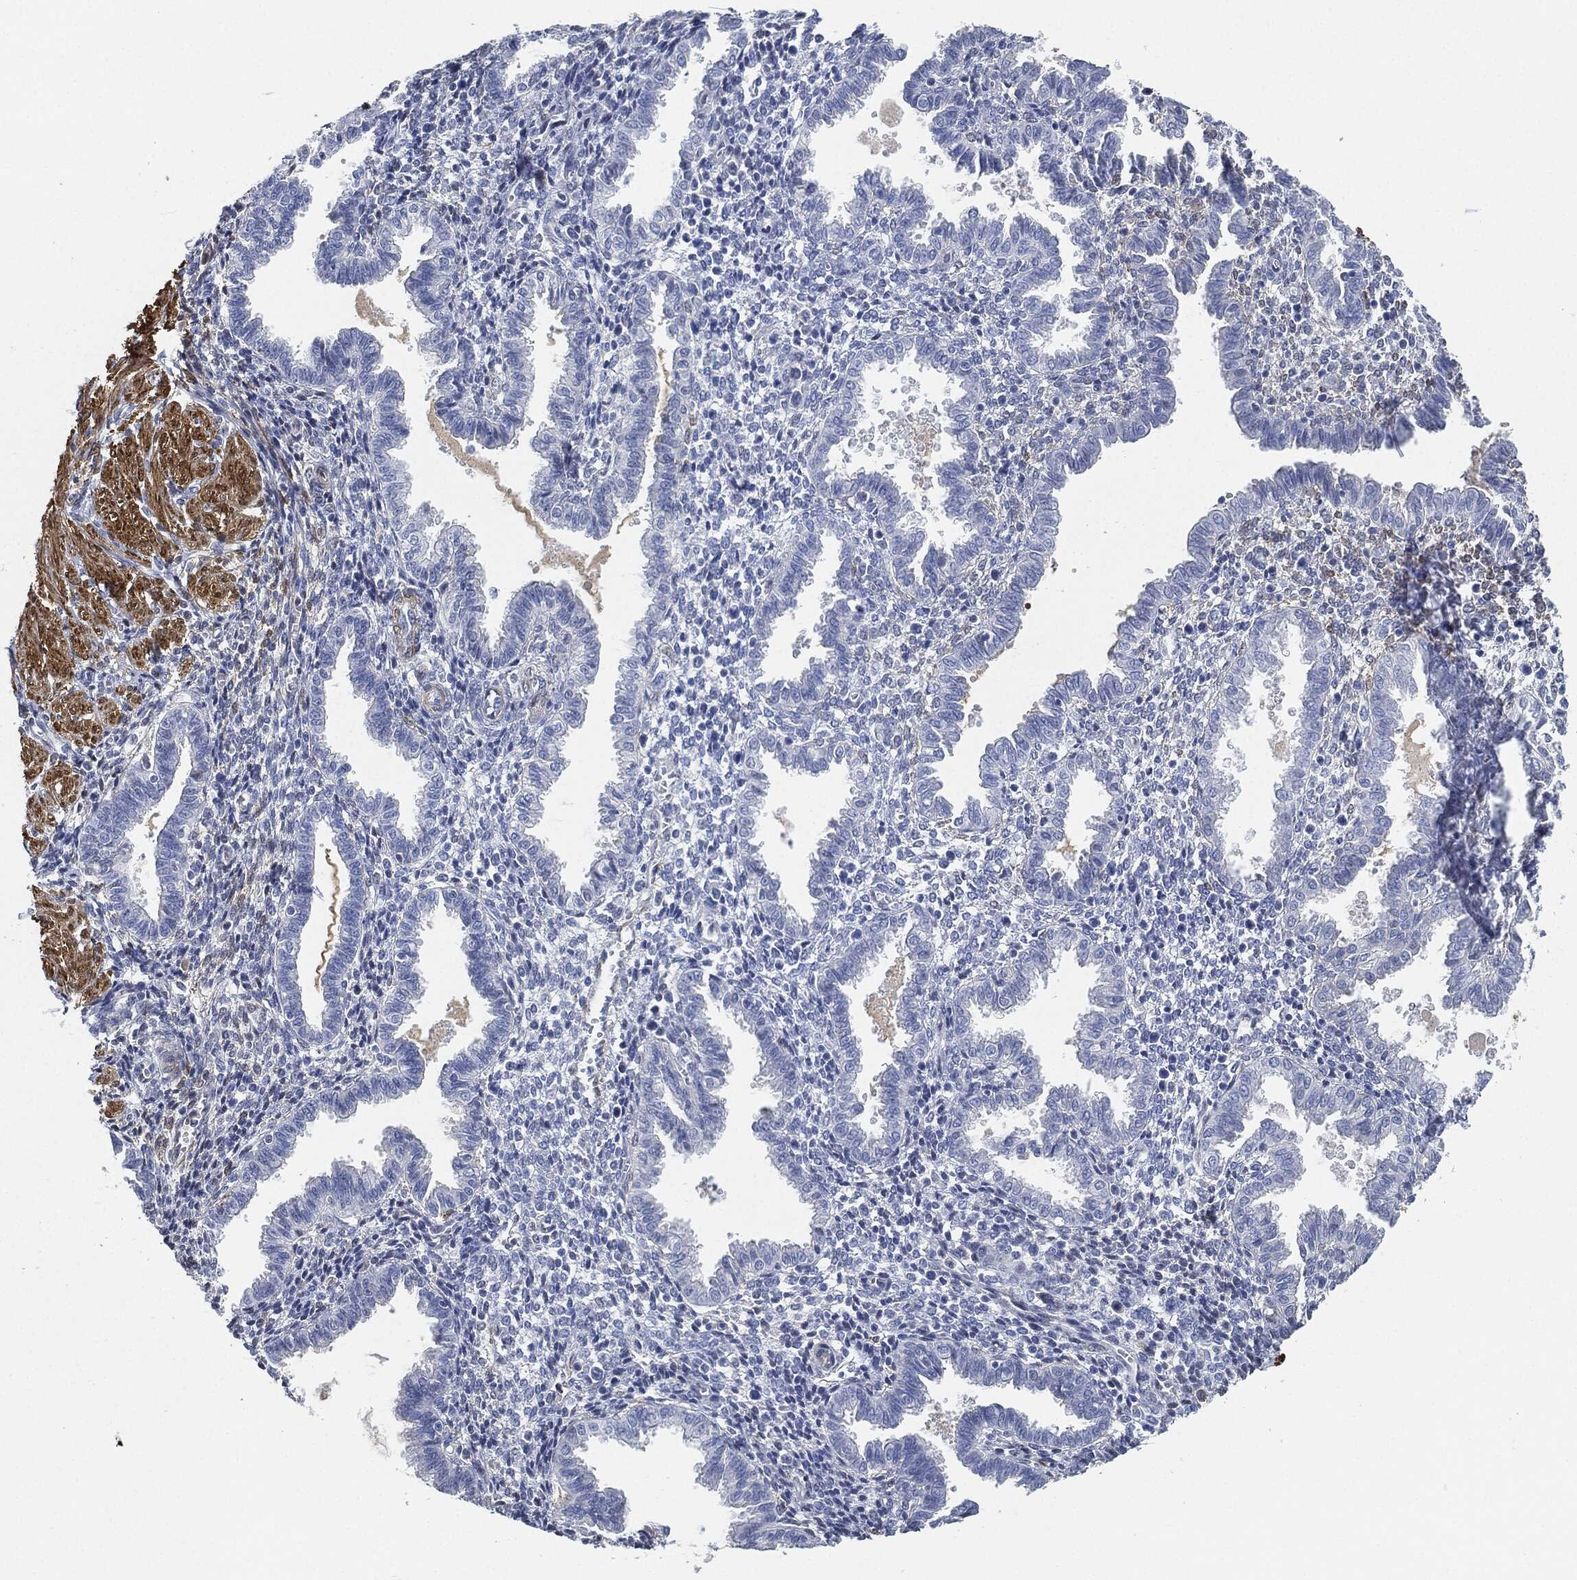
{"staining": {"intensity": "negative", "quantity": "none", "location": "none"}, "tissue": "endometrium", "cell_type": "Cells in endometrial stroma", "image_type": "normal", "snomed": [{"axis": "morphology", "description": "Normal tissue, NOS"}, {"axis": "topography", "description": "Endometrium"}], "caption": "IHC image of normal human endometrium stained for a protein (brown), which exhibits no positivity in cells in endometrial stroma.", "gene": "TAGLN", "patient": {"sex": "female", "age": 37}}